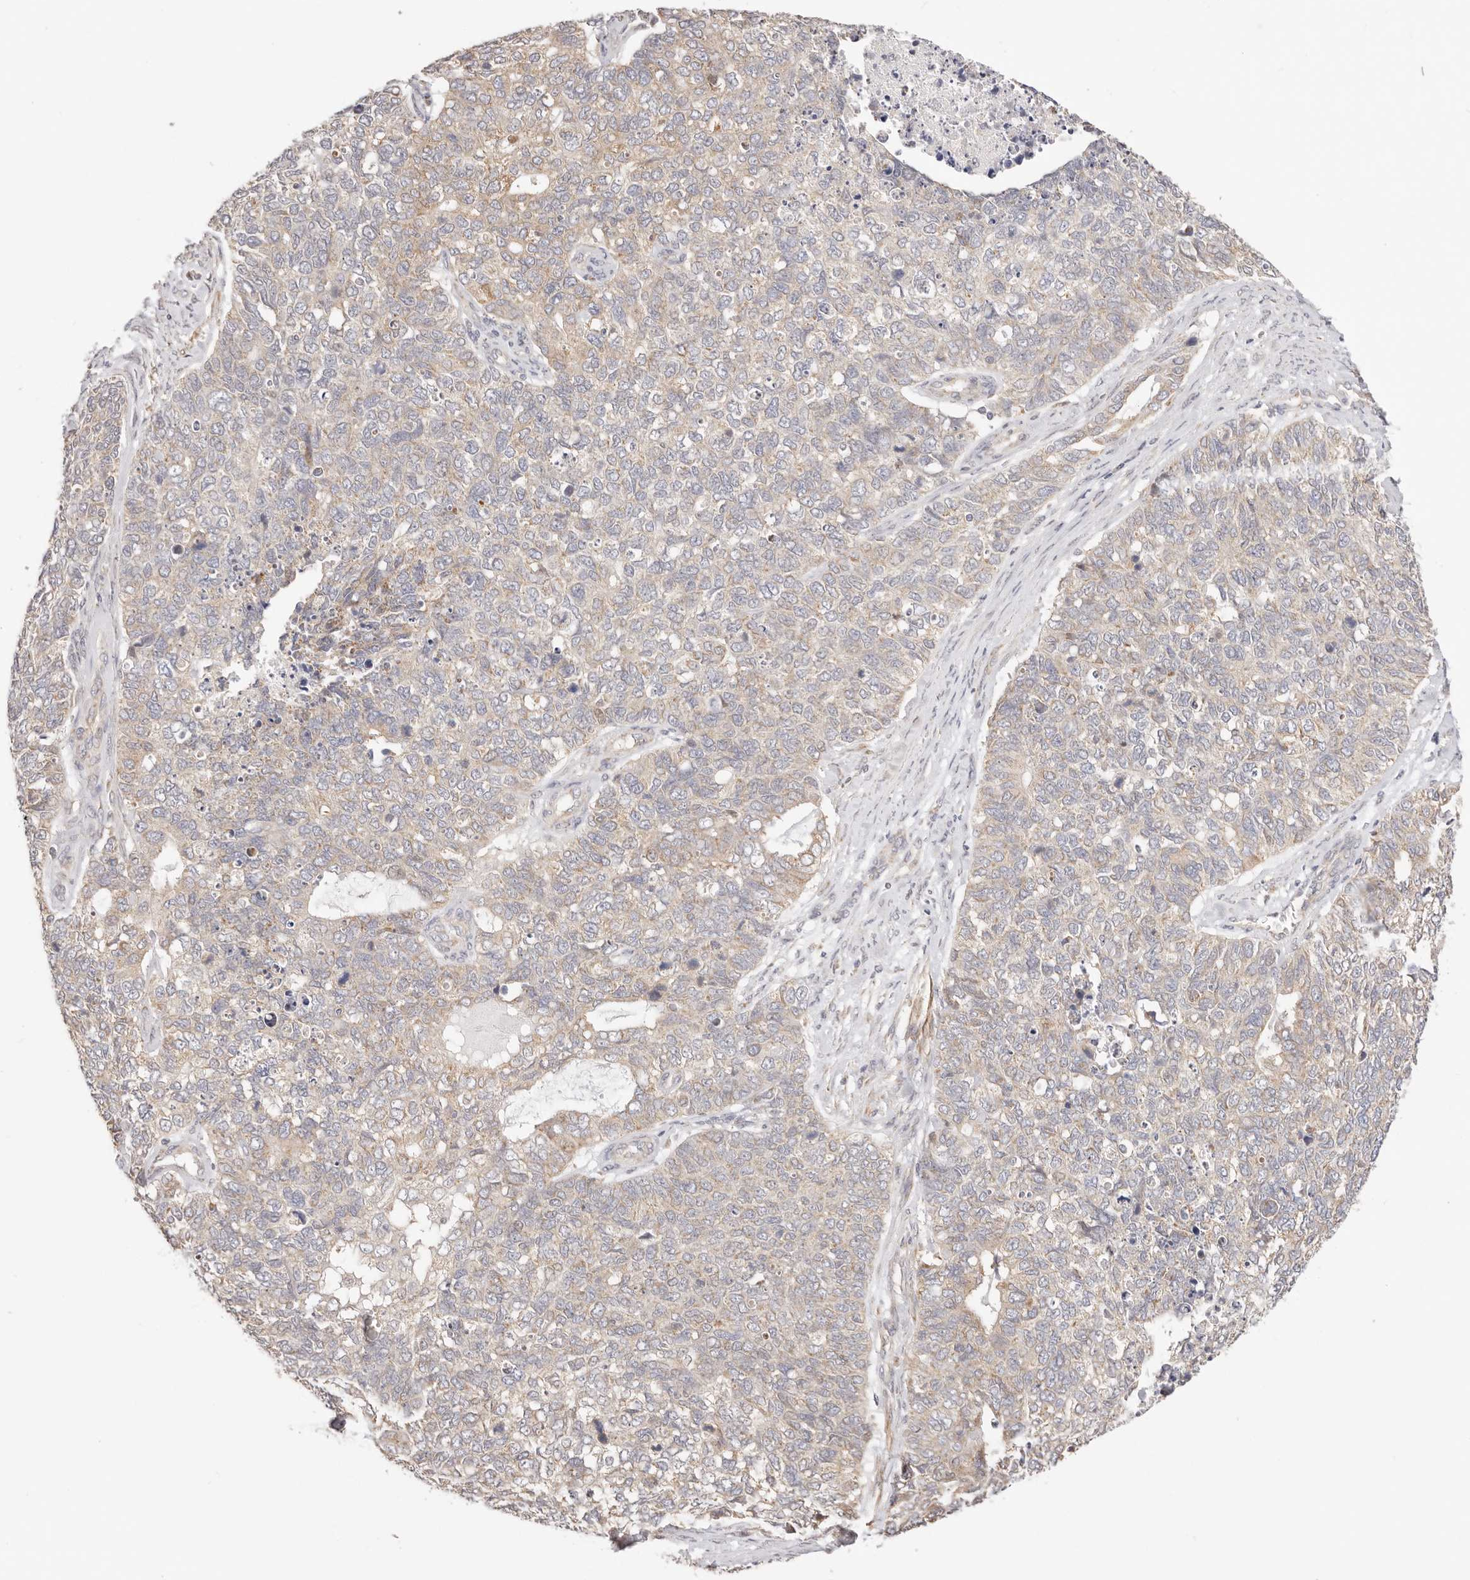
{"staining": {"intensity": "weak", "quantity": "<25%", "location": "cytoplasmic/membranous"}, "tissue": "cervical cancer", "cell_type": "Tumor cells", "image_type": "cancer", "snomed": [{"axis": "morphology", "description": "Squamous cell carcinoma, NOS"}, {"axis": "topography", "description": "Cervix"}], "caption": "Cervical cancer was stained to show a protein in brown. There is no significant staining in tumor cells.", "gene": "KCMF1", "patient": {"sex": "female", "age": 63}}